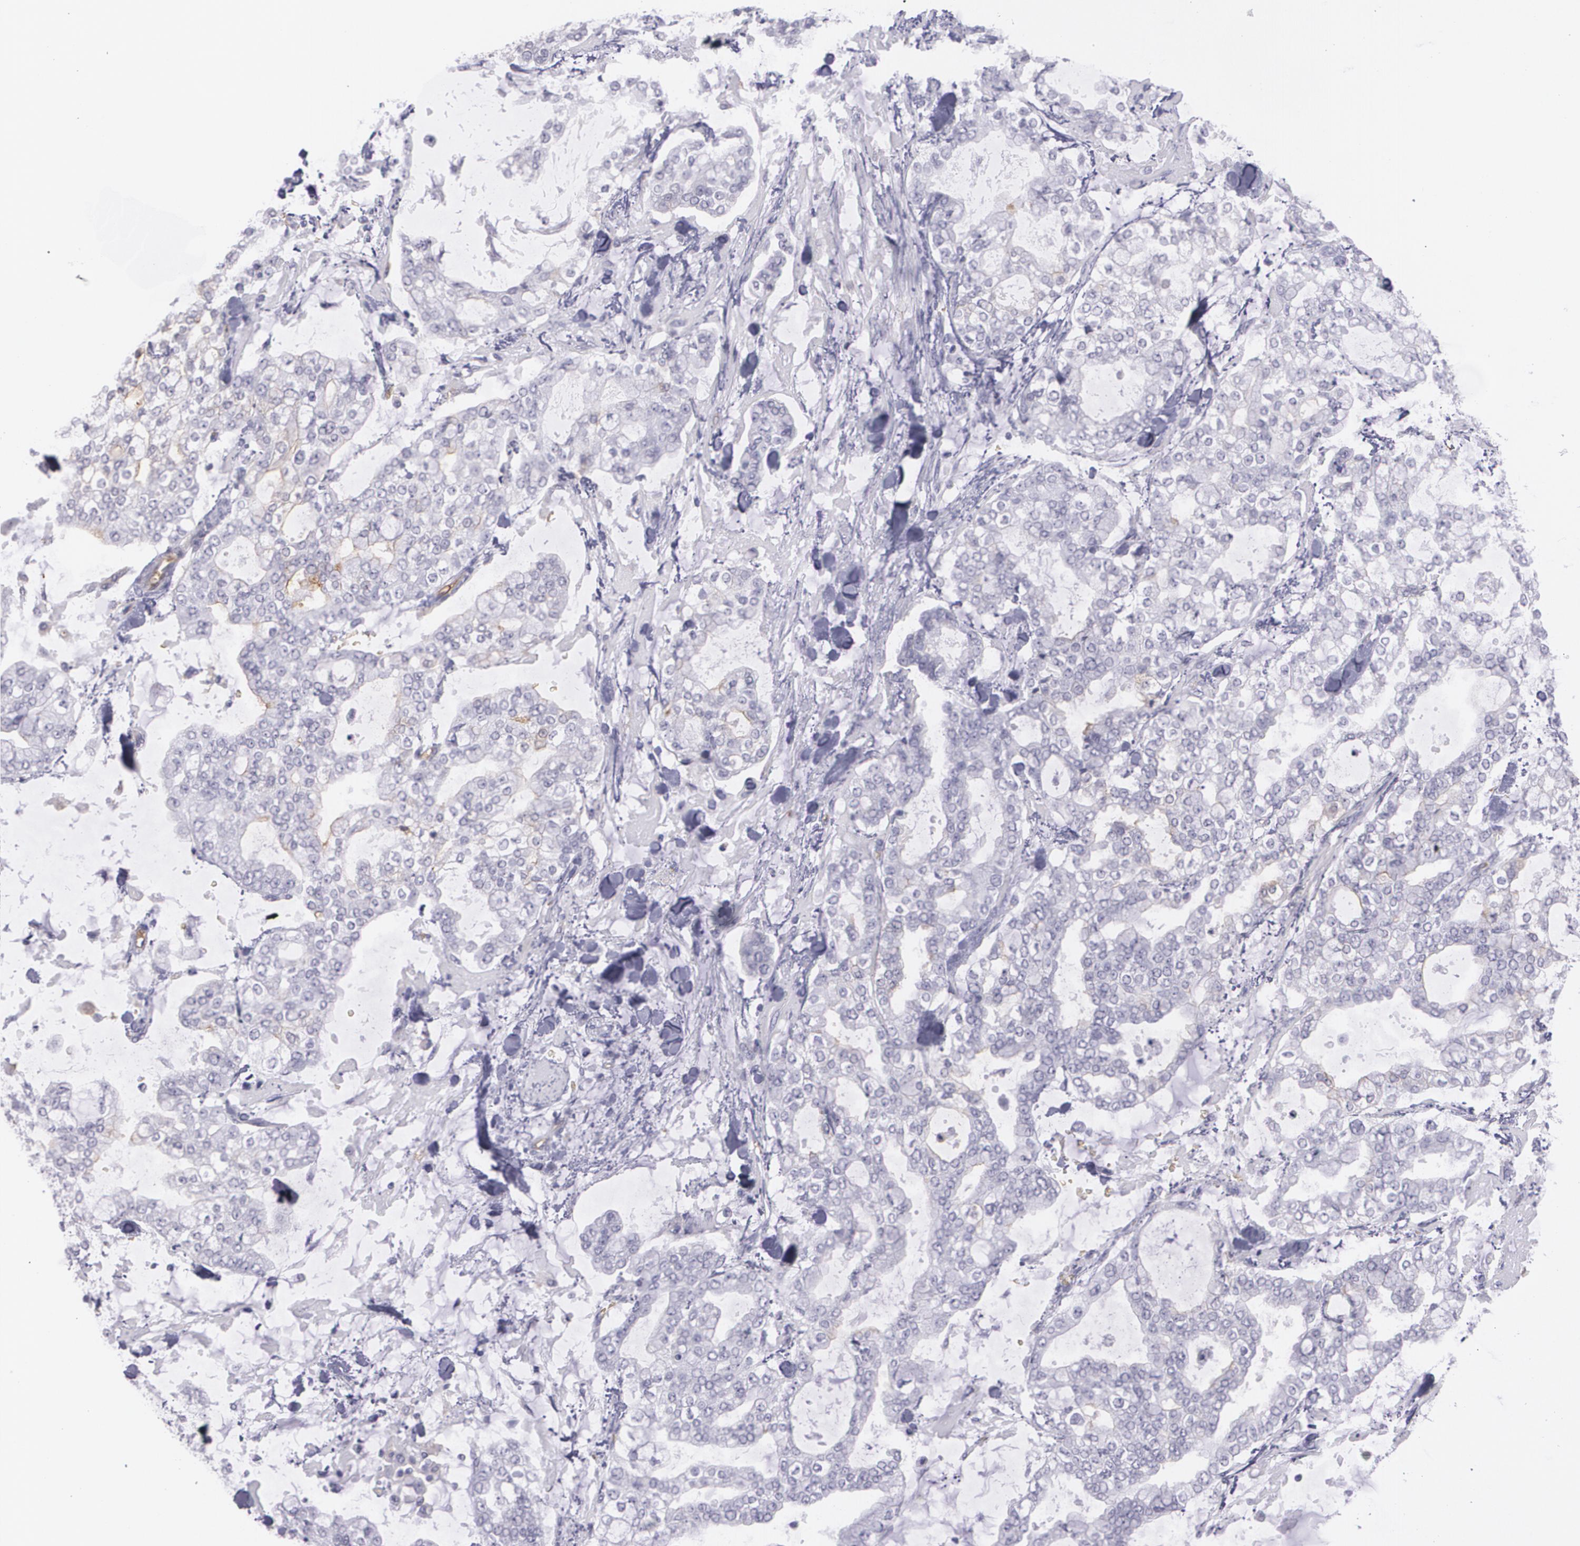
{"staining": {"intensity": "negative", "quantity": "none", "location": "none"}, "tissue": "stomach cancer", "cell_type": "Tumor cells", "image_type": "cancer", "snomed": [{"axis": "morphology", "description": "Normal tissue, NOS"}, {"axis": "morphology", "description": "Adenocarcinoma, NOS"}, {"axis": "topography", "description": "Stomach, upper"}, {"axis": "topography", "description": "Stomach"}], "caption": "An immunohistochemistry histopathology image of stomach cancer is shown. There is no staining in tumor cells of stomach cancer.", "gene": "ACE", "patient": {"sex": "male", "age": 76}}